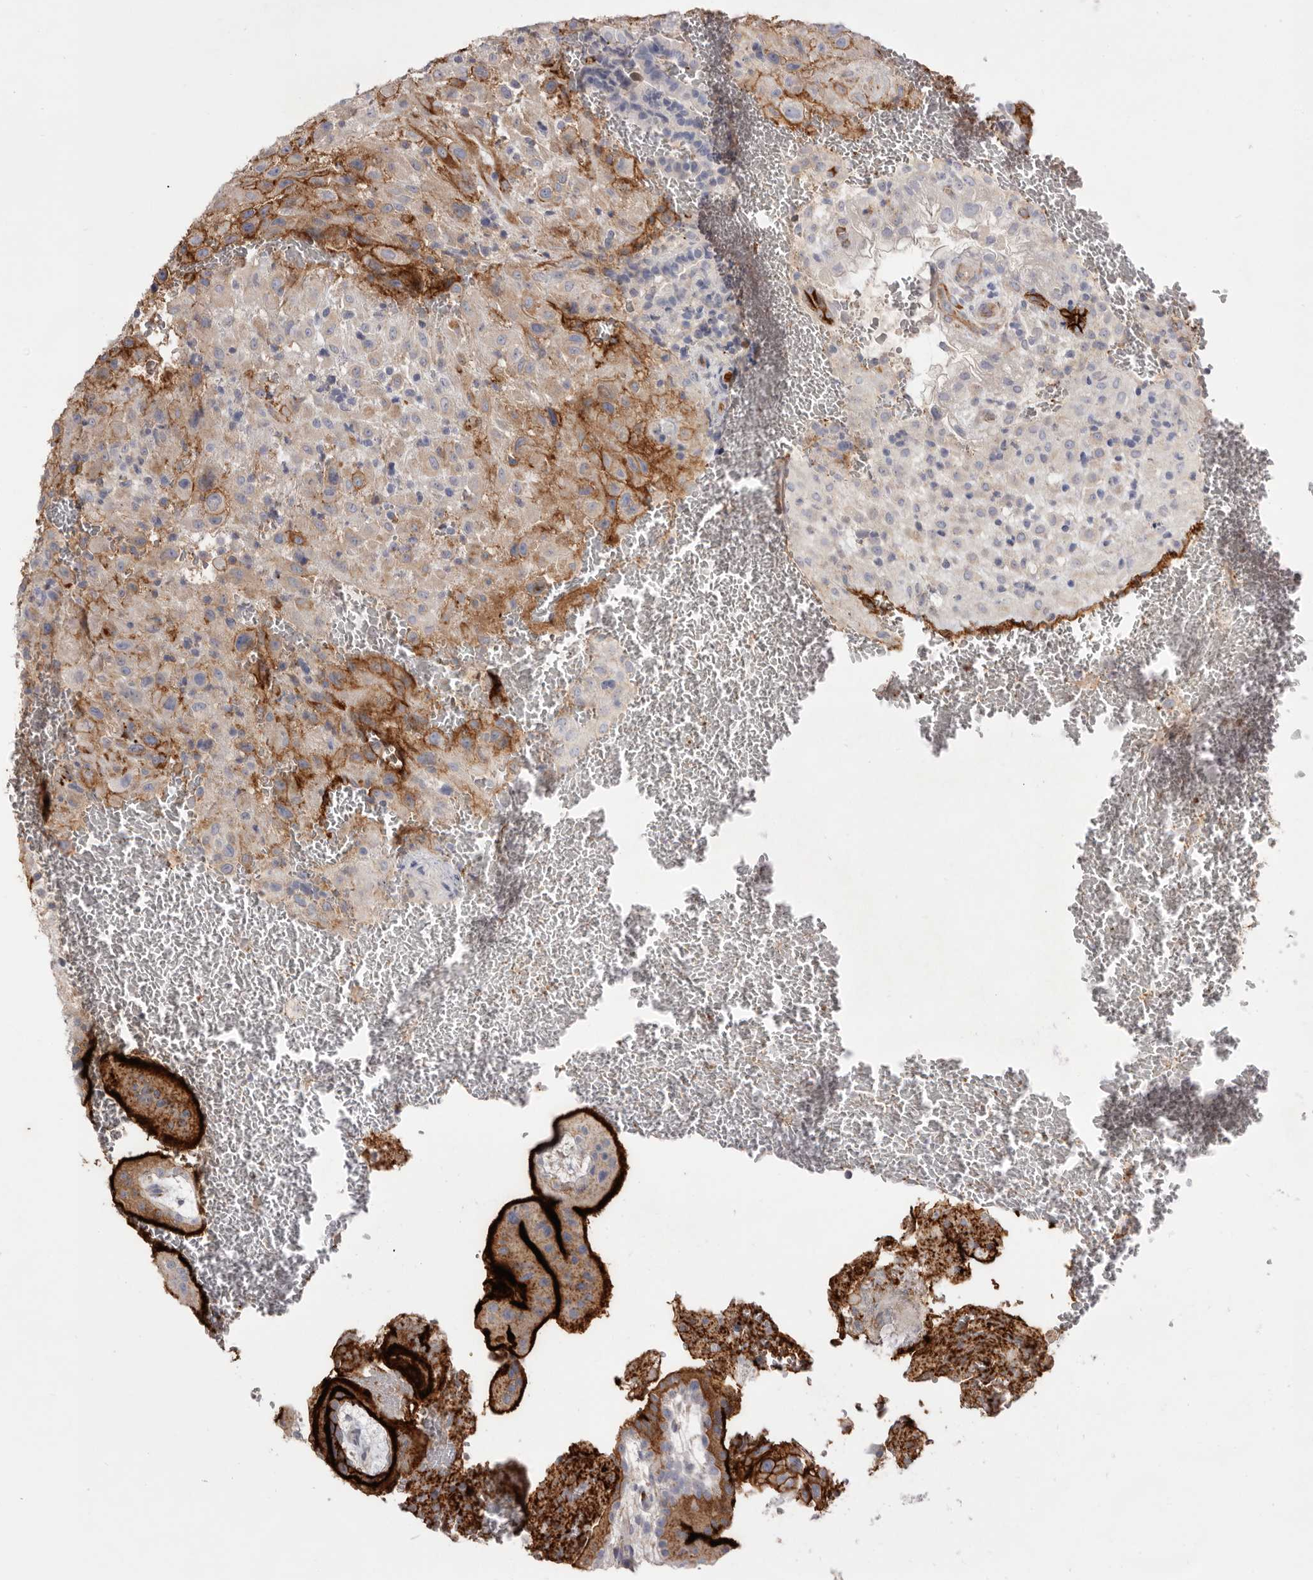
{"staining": {"intensity": "strong", "quantity": "<25%", "location": "cytoplasmic/membranous"}, "tissue": "placenta", "cell_type": "Decidual cells", "image_type": "normal", "snomed": [{"axis": "morphology", "description": "Normal tissue, NOS"}, {"axis": "topography", "description": "Placenta"}], "caption": "Protein expression analysis of benign placenta displays strong cytoplasmic/membranous expression in about <25% of decidual cells.", "gene": "LRRC66", "patient": {"sex": "female", "age": 35}}